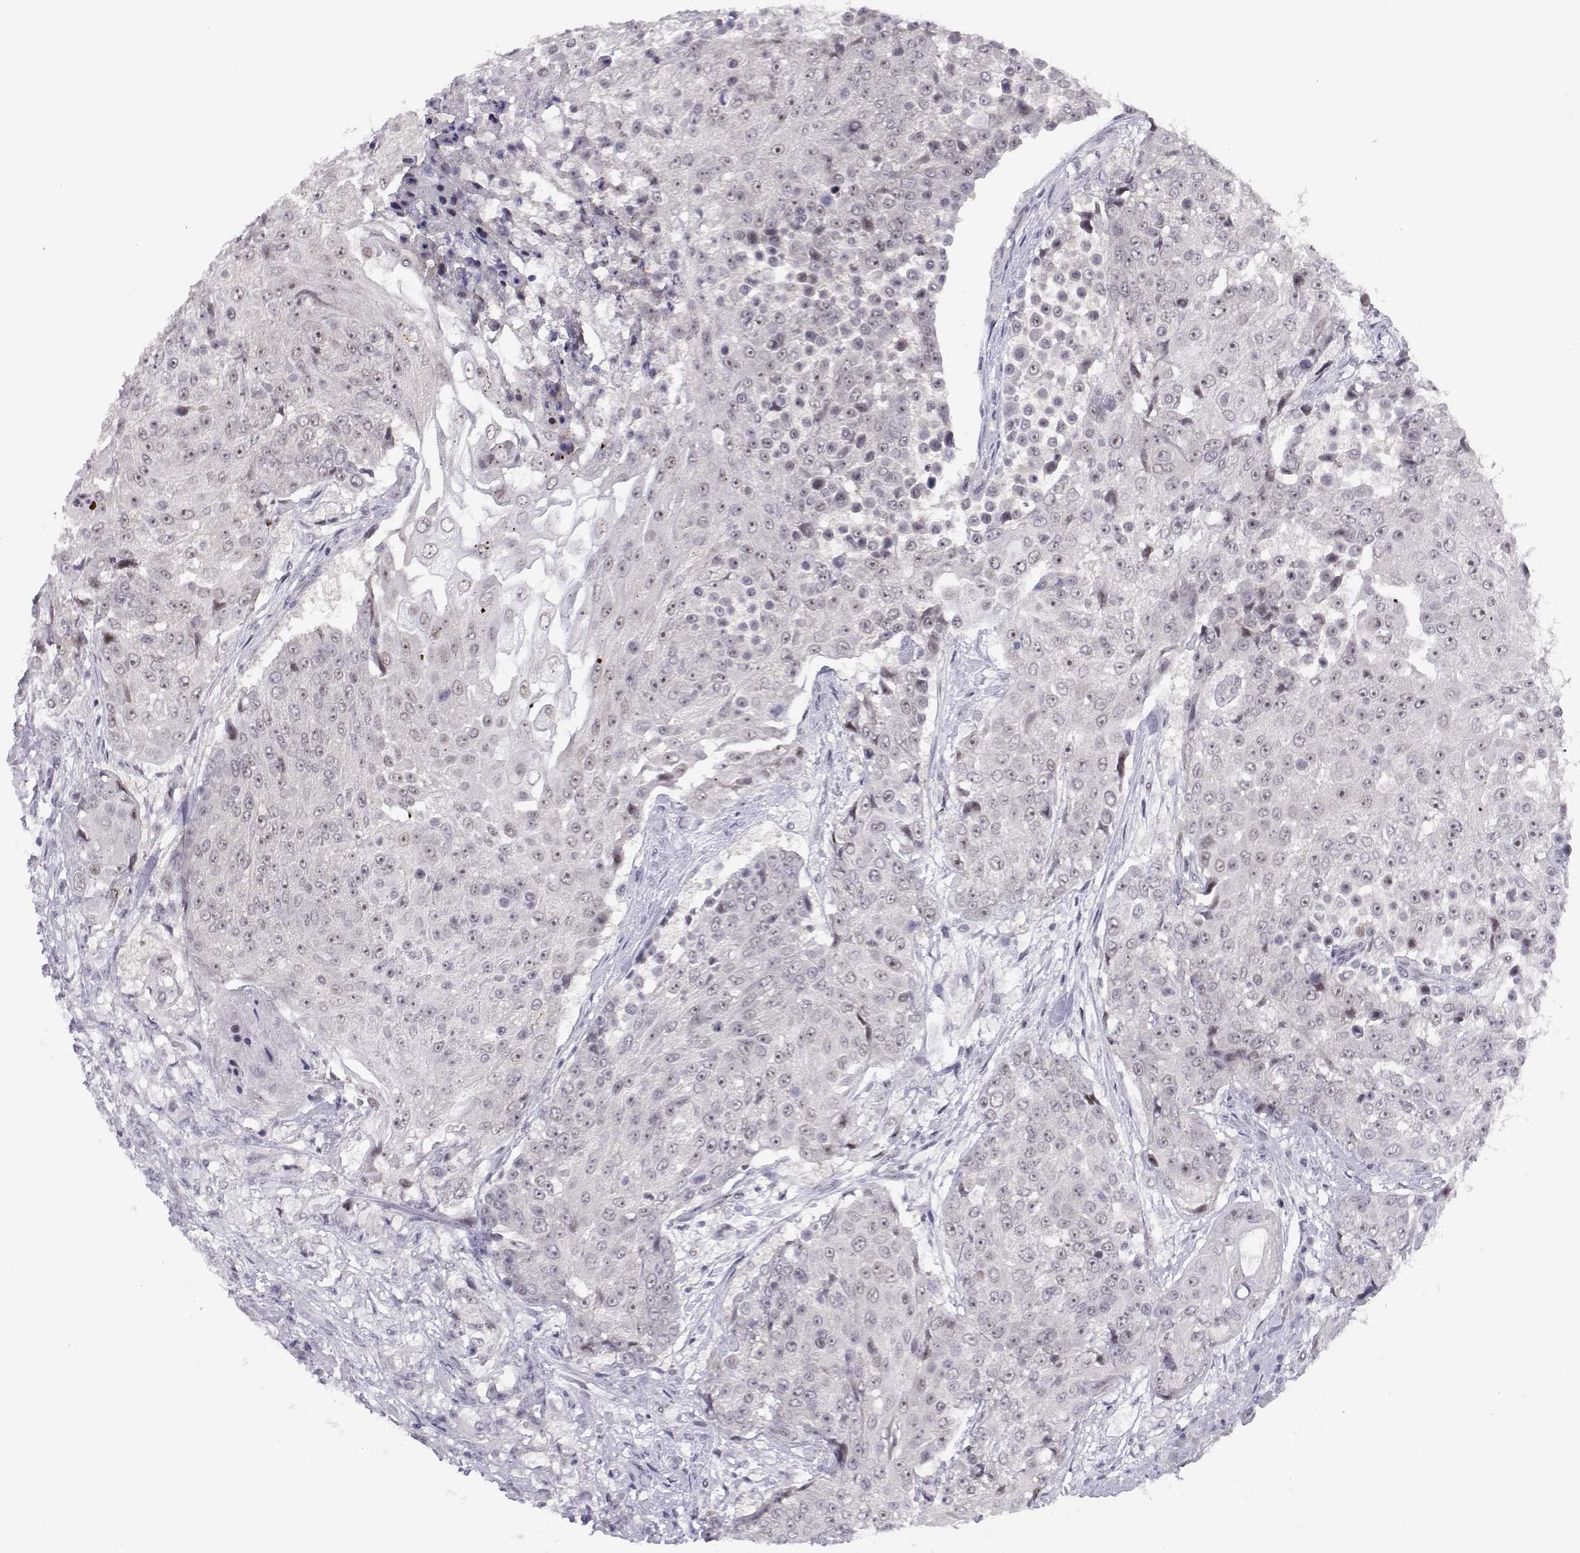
{"staining": {"intensity": "negative", "quantity": "none", "location": "none"}, "tissue": "urothelial cancer", "cell_type": "Tumor cells", "image_type": "cancer", "snomed": [{"axis": "morphology", "description": "Urothelial carcinoma, High grade"}, {"axis": "topography", "description": "Urinary bladder"}], "caption": "The image demonstrates no significant positivity in tumor cells of urothelial carcinoma (high-grade).", "gene": "SIX6", "patient": {"sex": "female", "age": 63}}